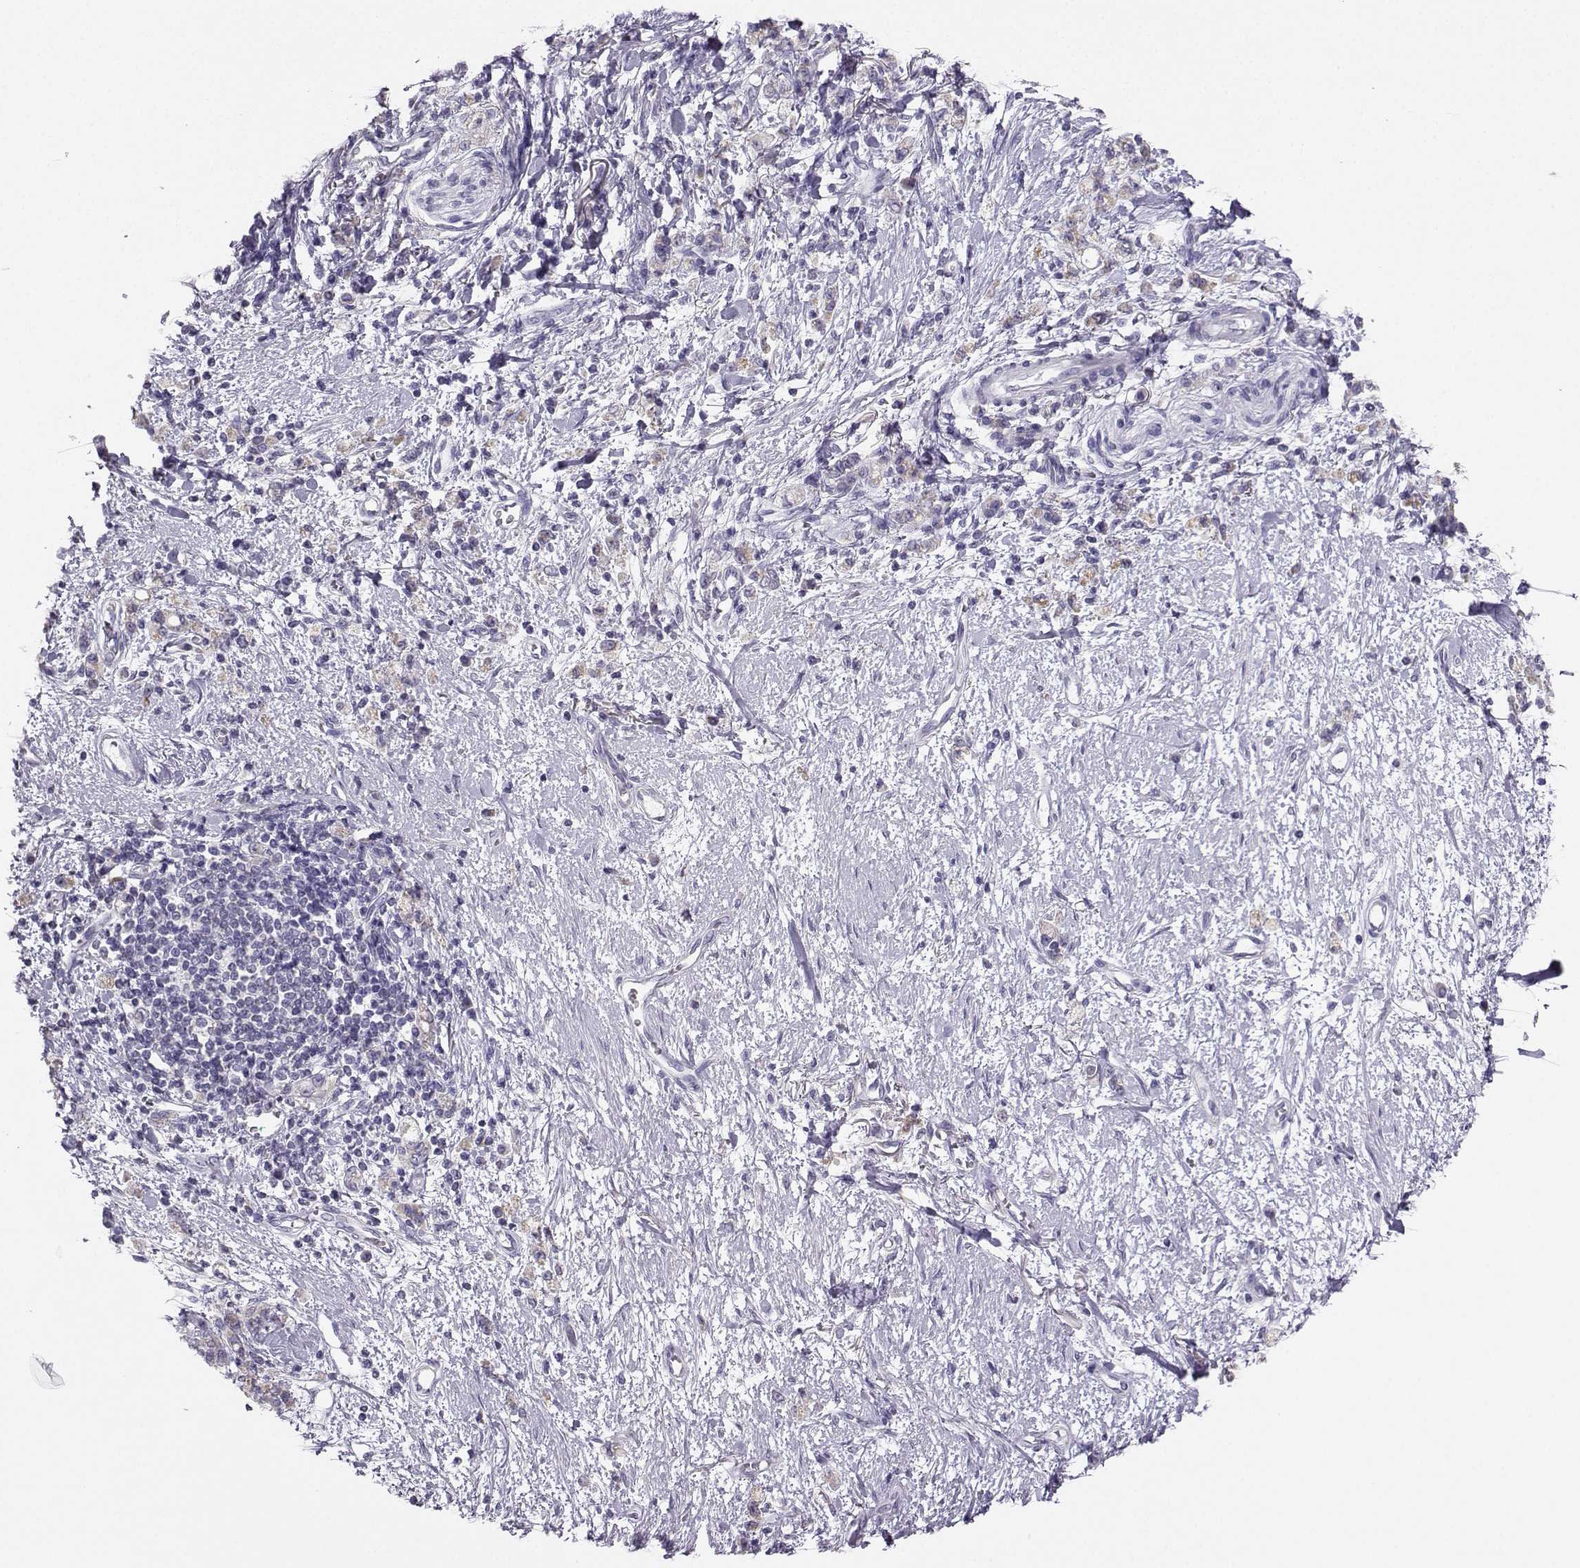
{"staining": {"intensity": "weak", "quantity": "<25%", "location": "cytoplasmic/membranous"}, "tissue": "stomach cancer", "cell_type": "Tumor cells", "image_type": "cancer", "snomed": [{"axis": "morphology", "description": "Adenocarcinoma, NOS"}, {"axis": "topography", "description": "Stomach"}], "caption": "Protein analysis of stomach adenocarcinoma demonstrates no significant staining in tumor cells.", "gene": "AVP", "patient": {"sex": "male", "age": 77}}